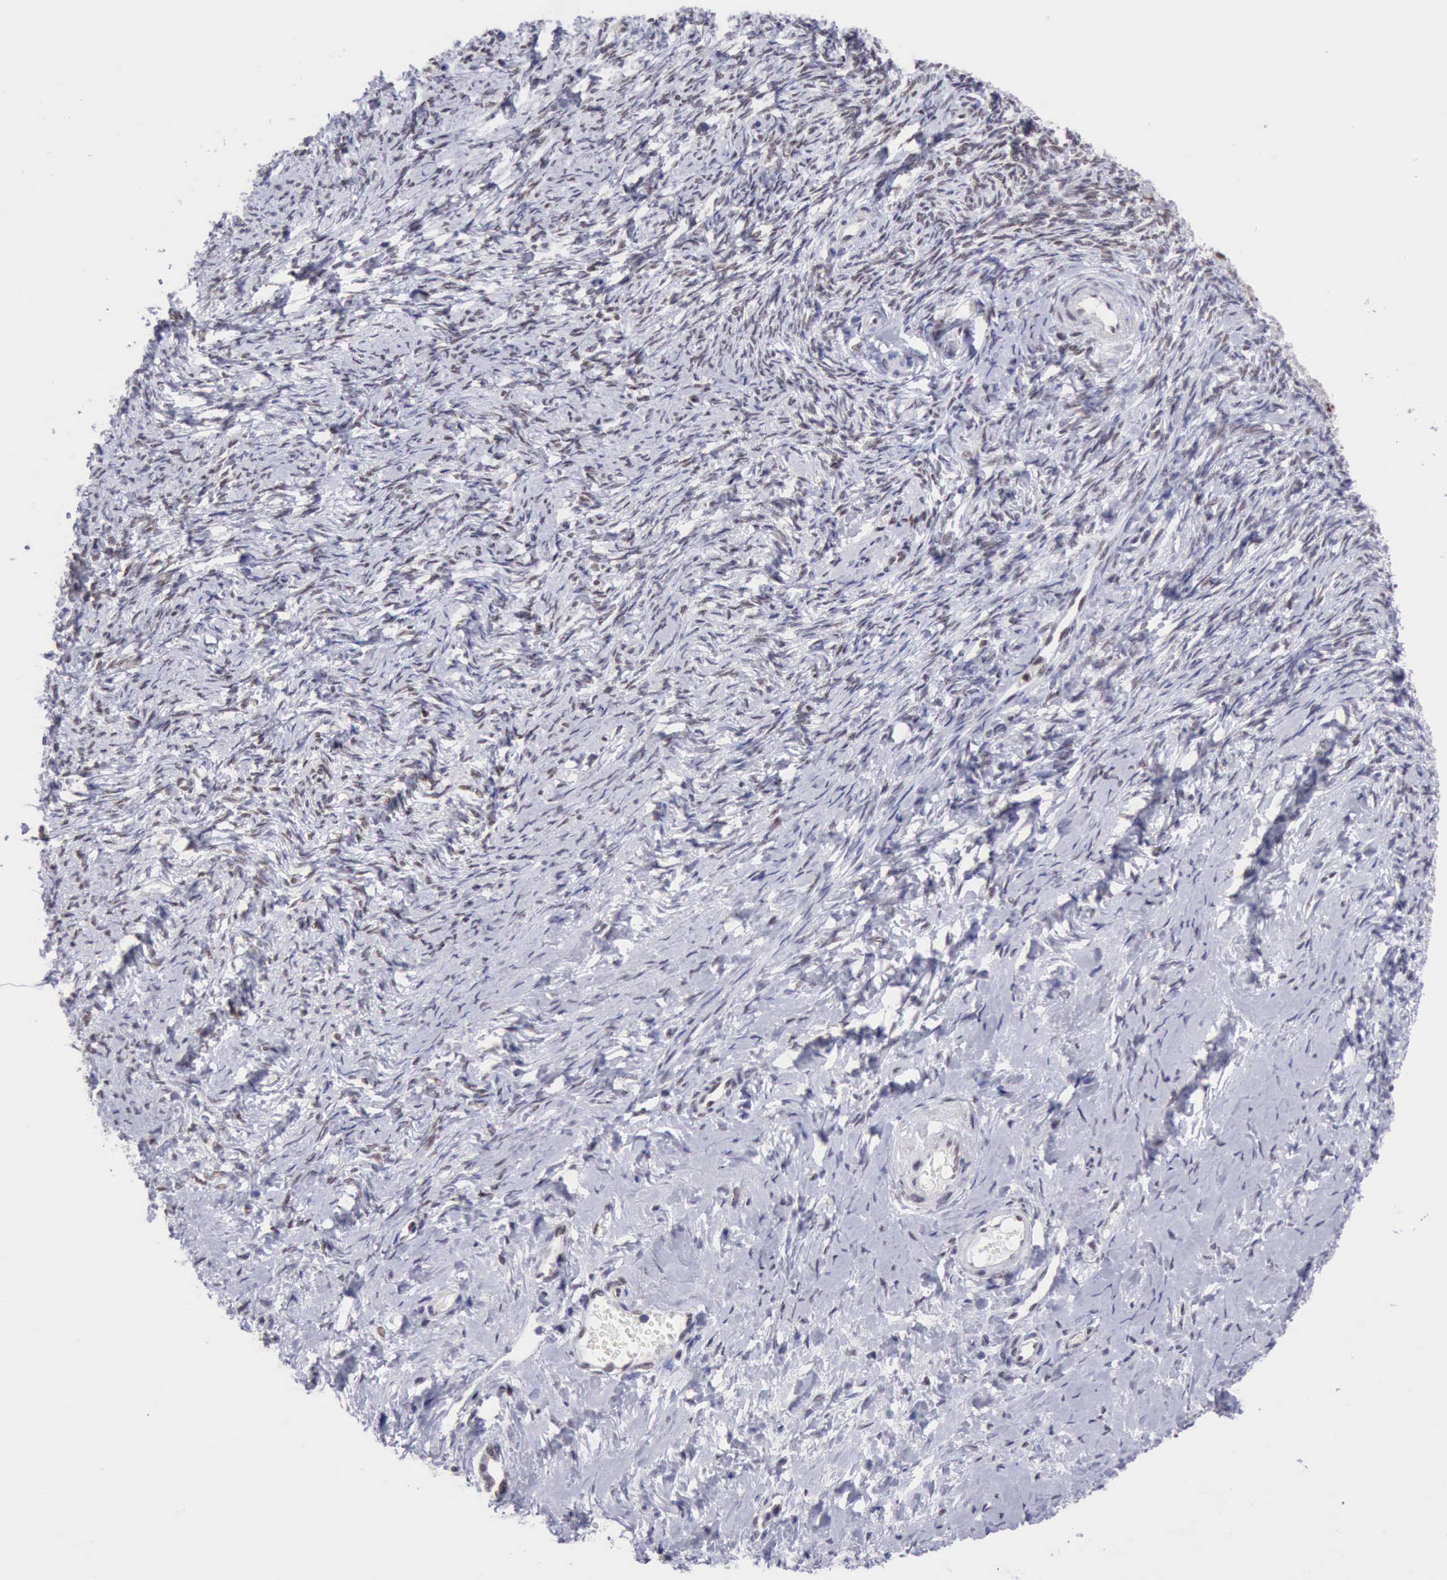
{"staining": {"intensity": "moderate", "quantity": ">75%", "location": "nuclear"}, "tissue": "ovarian cancer", "cell_type": "Tumor cells", "image_type": "cancer", "snomed": [{"axis": "morphology", "description": "Normal tissue, NOS"}, {"axis": "morphology", "description": "Cystadenocarcinoma, serous, NOS"}, {"axis": "topography", "description": "Ovary"}], "caption": "Human ovarian serous cystadenocarcinoma stained with a protein marker exhibits moderate staining in tumor cells.", "gene": "ERCC4", "patient": {"sex": "female", "age": 62}}